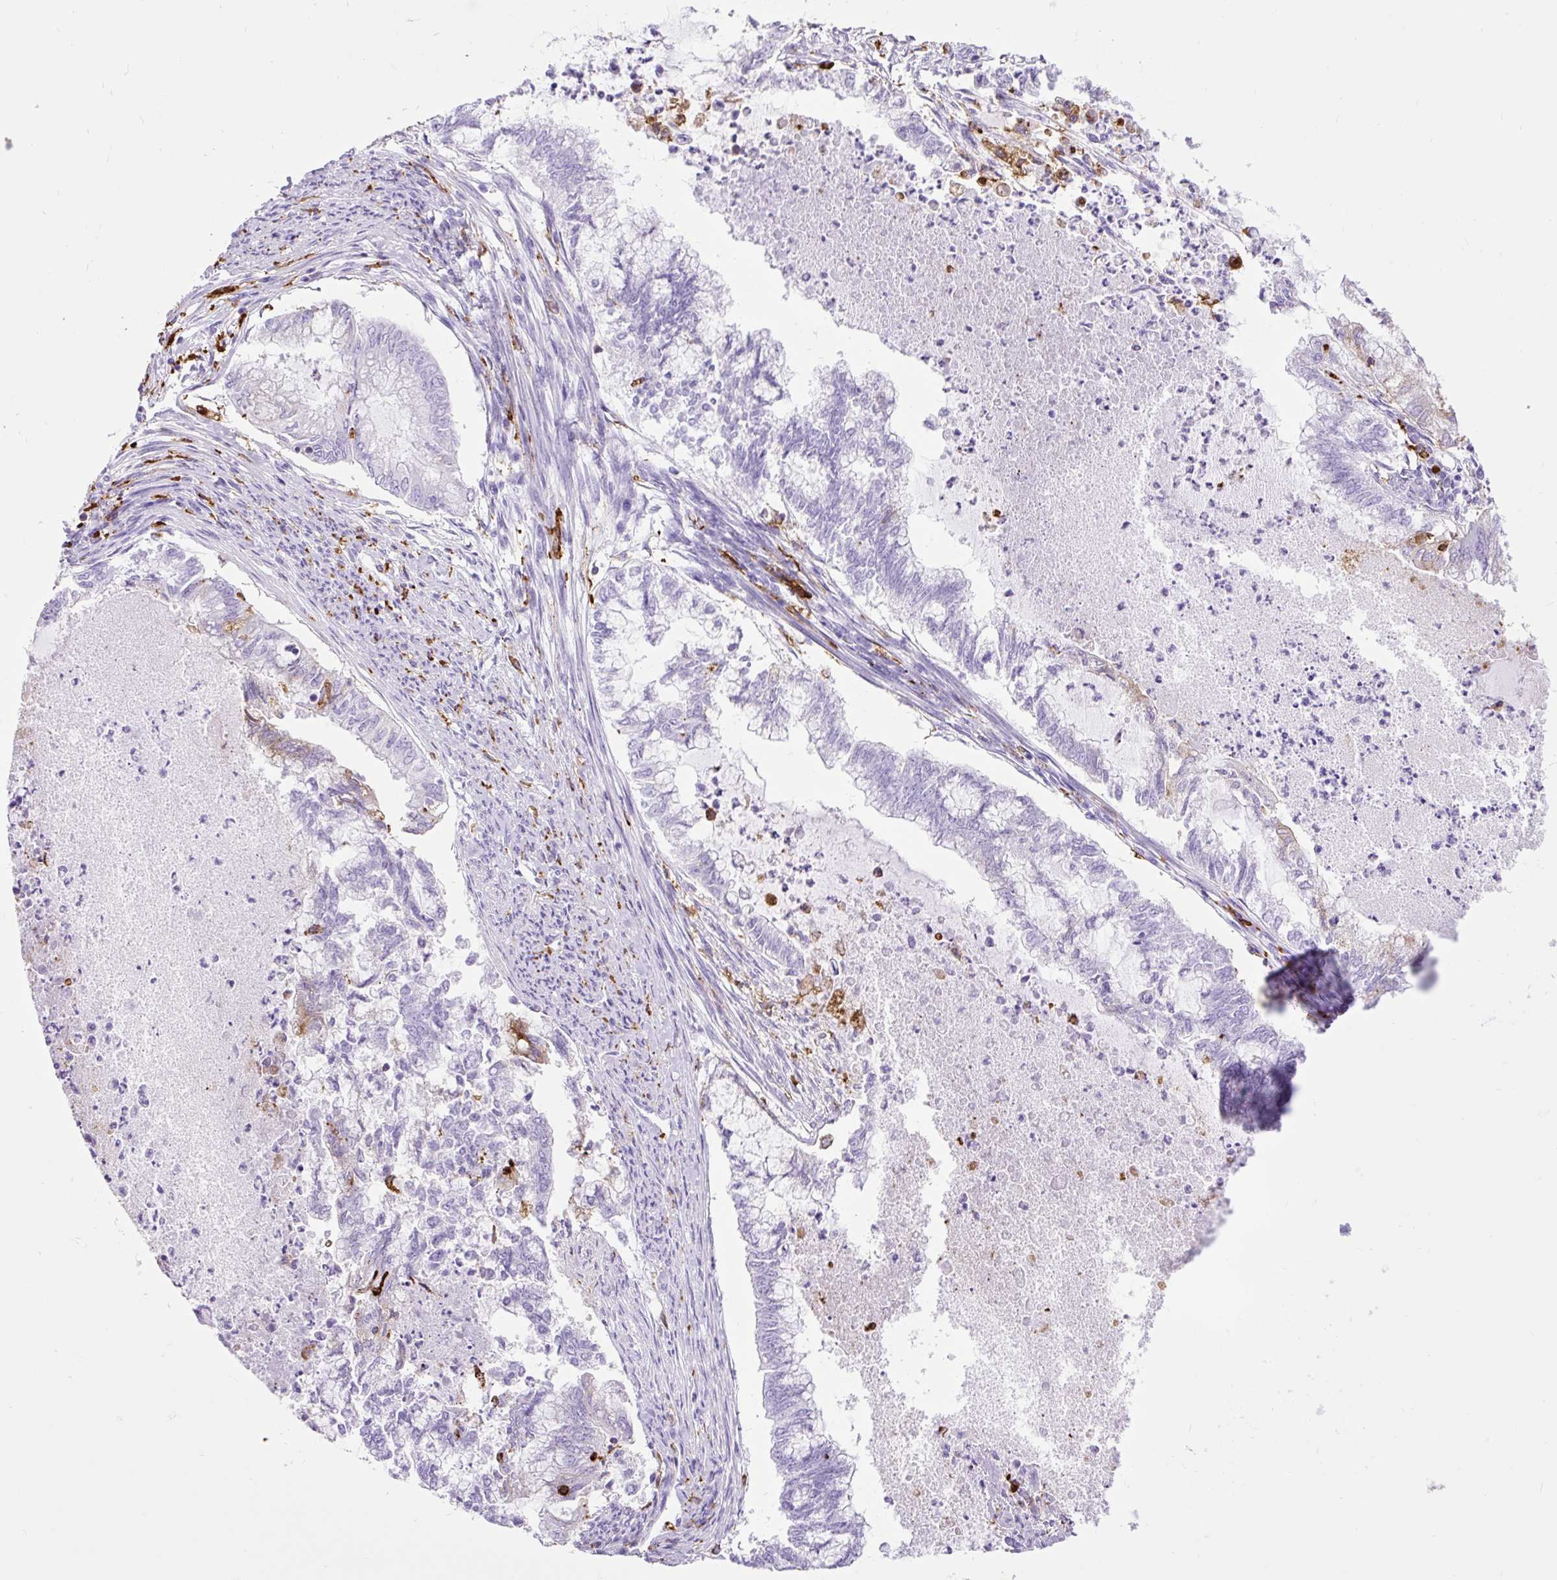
{"staining": {"intensity": "negative", "quantity": "none", "location": "none"}, "tissue": "endometrial cancer", "cell_type": "Tumor cells", "image_type": "cancer", "snomed": [{"axis": "morphology", "description": "Adenocarcinoma, NOS"}, {"axis": "topography", "description": "Endometrium"}], "caption": "IHC of endometrial adenocarcinoma exhibits no expression in tumor cells.", "gene": "HLA-DRA", "patient": {"sex": "female", "age": 79}}